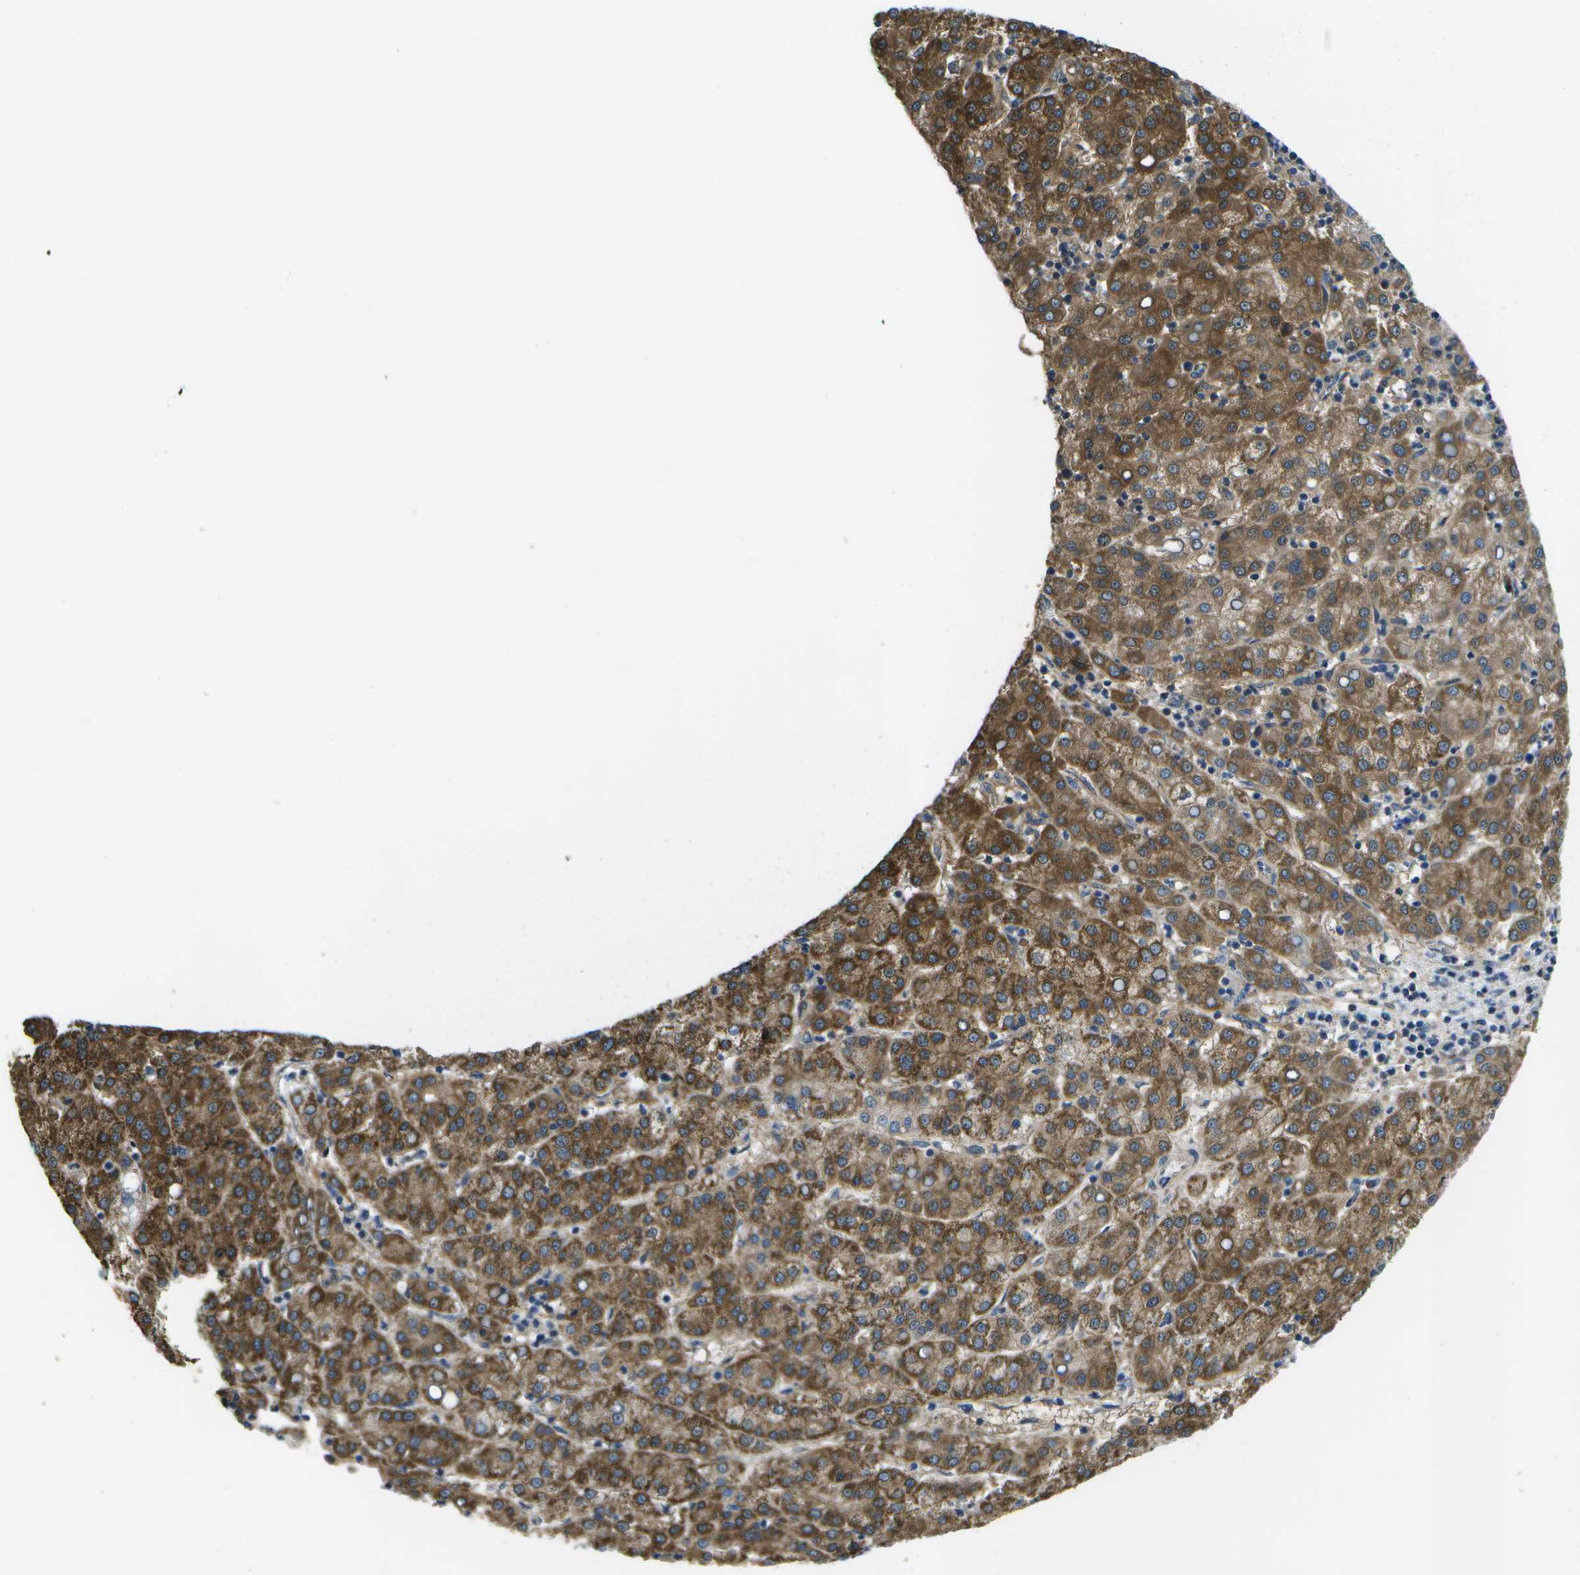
{"staining": {"intensity": "strong", "quantity": ">75%", "location": "cytoplasmic/membranous"}, "tissue": "liver cancer", "cell_type": "Tumor cells", "image_type": "cancer", "snomed": [{"axis": "morphology", "description": "Carcinoma, Hepatocellular, NOS"}, {"axis": "topography", "description": "Liver"}], "caption": "Immunohistochemistry (DAB (3,3'-diaminobenzidine)) staining of liver hepatocellular carcinoma reveals strong cytoplasmic/membranous protein staining in about >75% of tumor cells.", "gene": "MVK", "patient": {"sex": "female", "age": 58}}